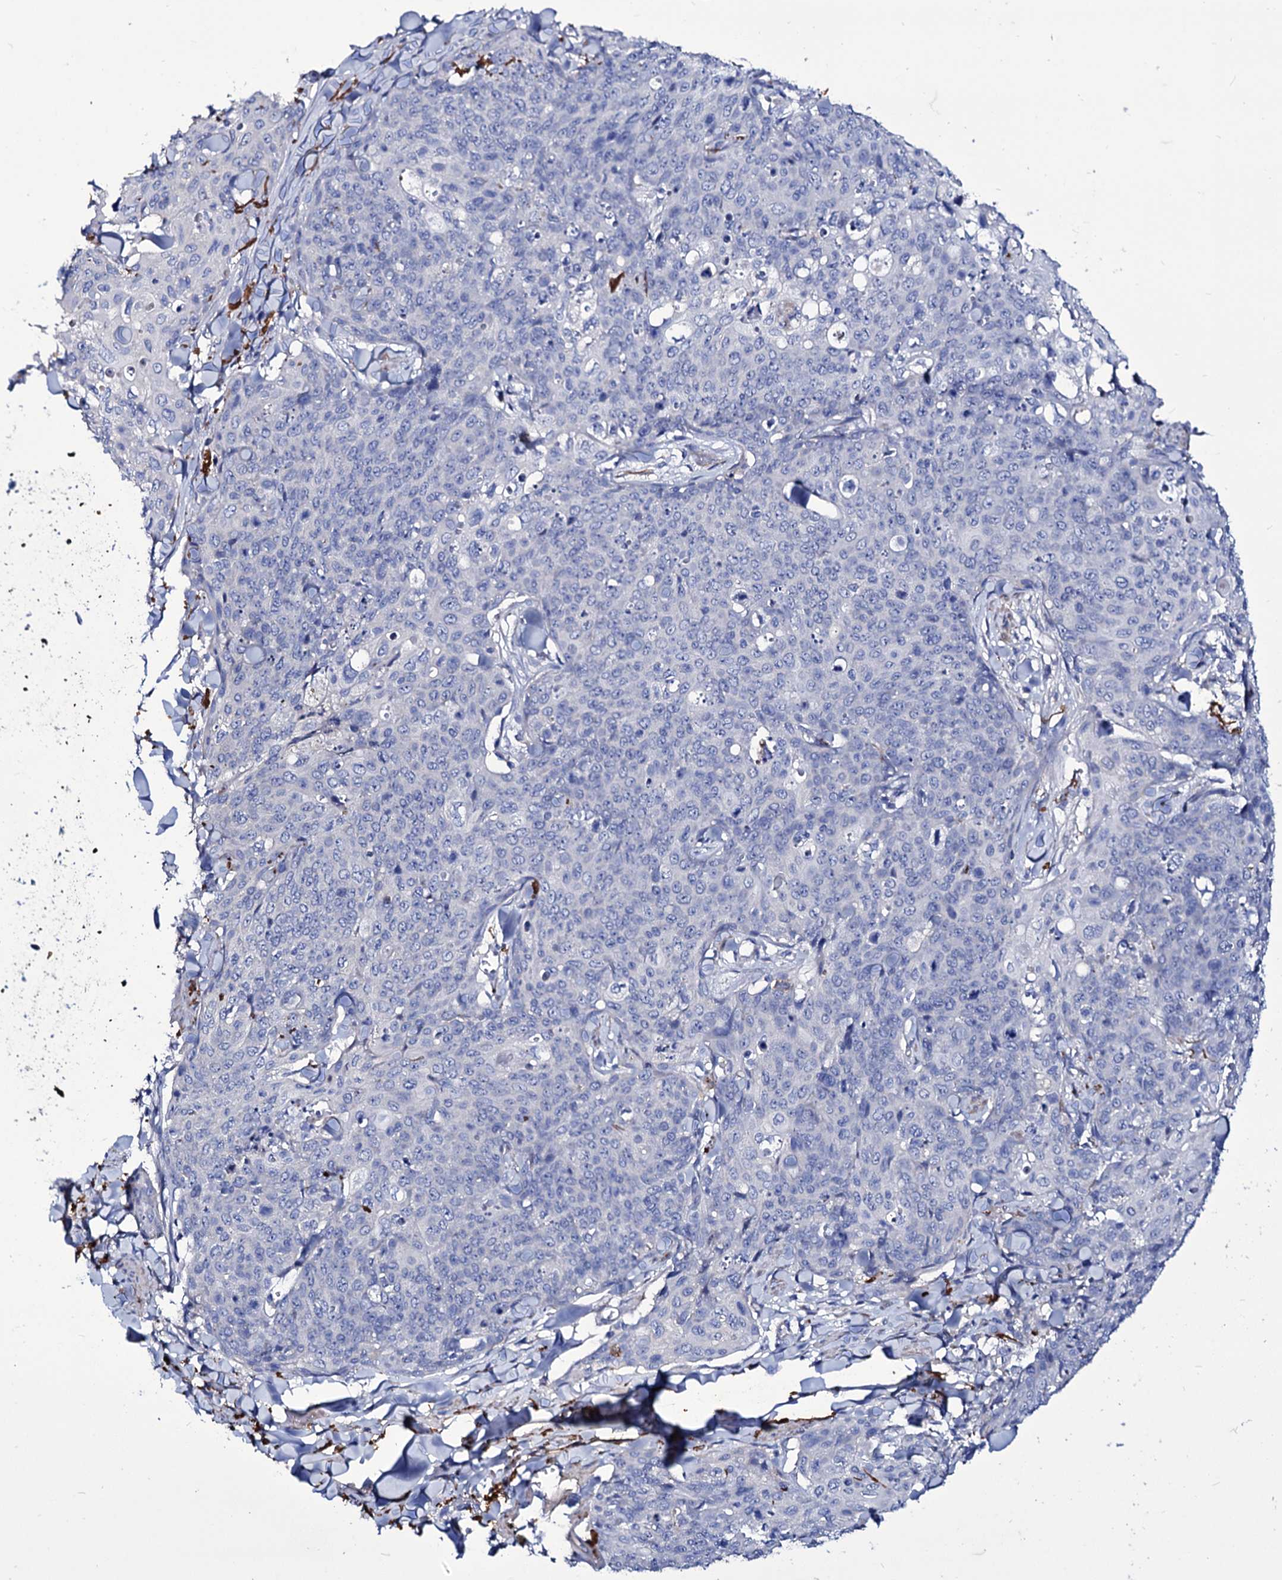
{"staining": {"intensity": "negative", "quantity": "none", "location": "none"}, "tissue": "skin cancer", "cell_type": "Tumor cells", "image_type": "cancer", "snomed": [{"axis": "morphology", "description": "Squamous cell carcinoma, NOS"}, {"axis": "topography", "description": "Skin"}, {"axis": "topography", "description": "Vulva"}], "caption": "A high-resolution micrograph shows immunohistochemistry staining of skin cancer, which shows no significant expression in tumor cells.", "gene": "AXL", "patient": {"sex": "female", "age": 85}}